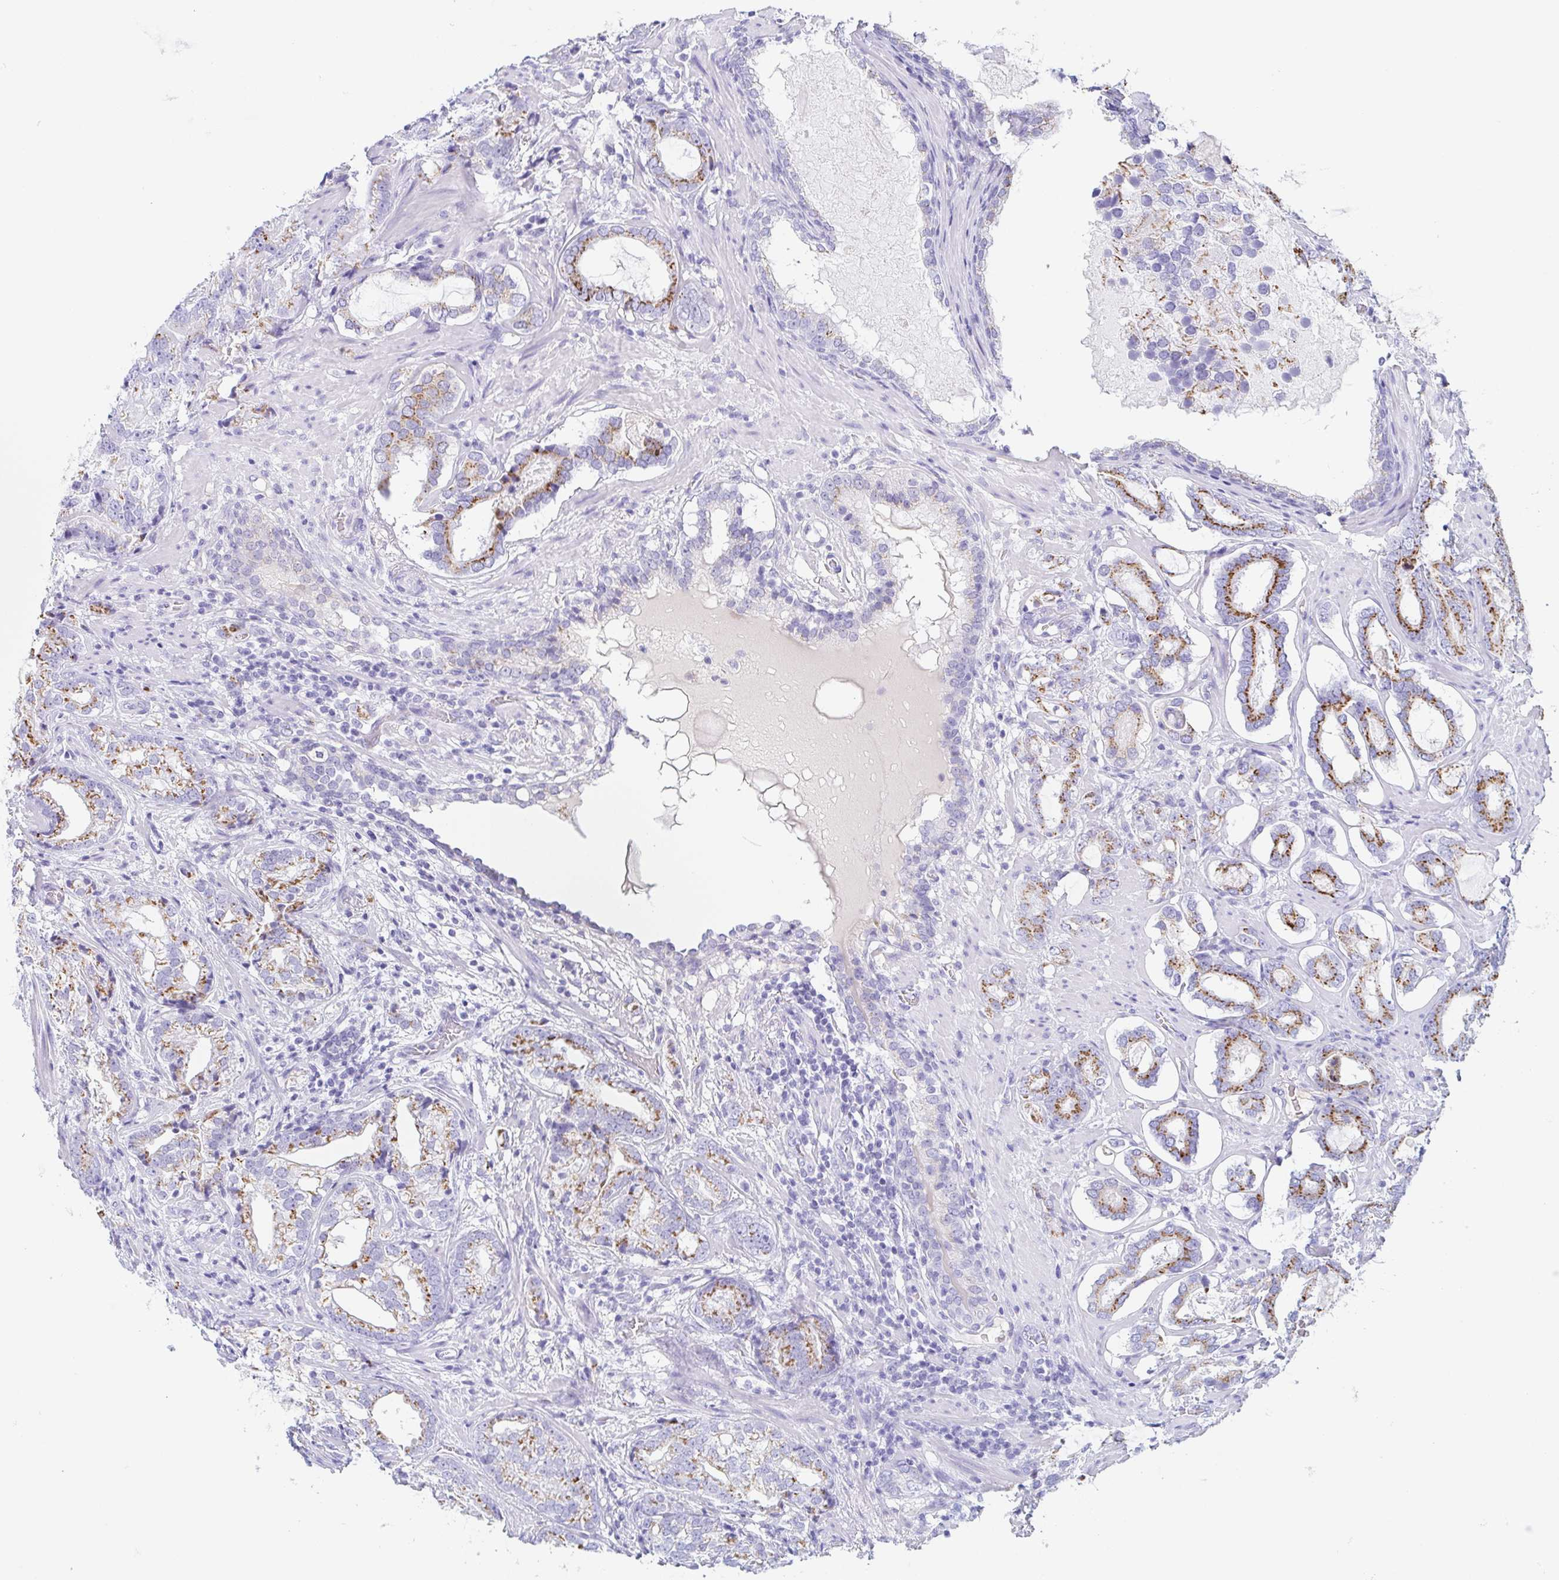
{"staining": {"intensity": "moderate", "quantity": ">75%", "location": "cytoplasmic/membranous"}, "tissue": "prostate cancer", "cell_type": "Tumor cells", "image_type": "cancer", "snomed": [{"axis": "morphology", "description": "Adenocarcinoma, High grade"}, {"axis": "topography", "description": "Prostate"}], "caption": "An image of prostate cancer (high-grade adenocarcinoma) stained for a protein shows moderate cytoplasmic/membranous brown staining in tumor cells.", "gene": "LDLRAD1", "patient": {"sex": "male", "age": 75}}